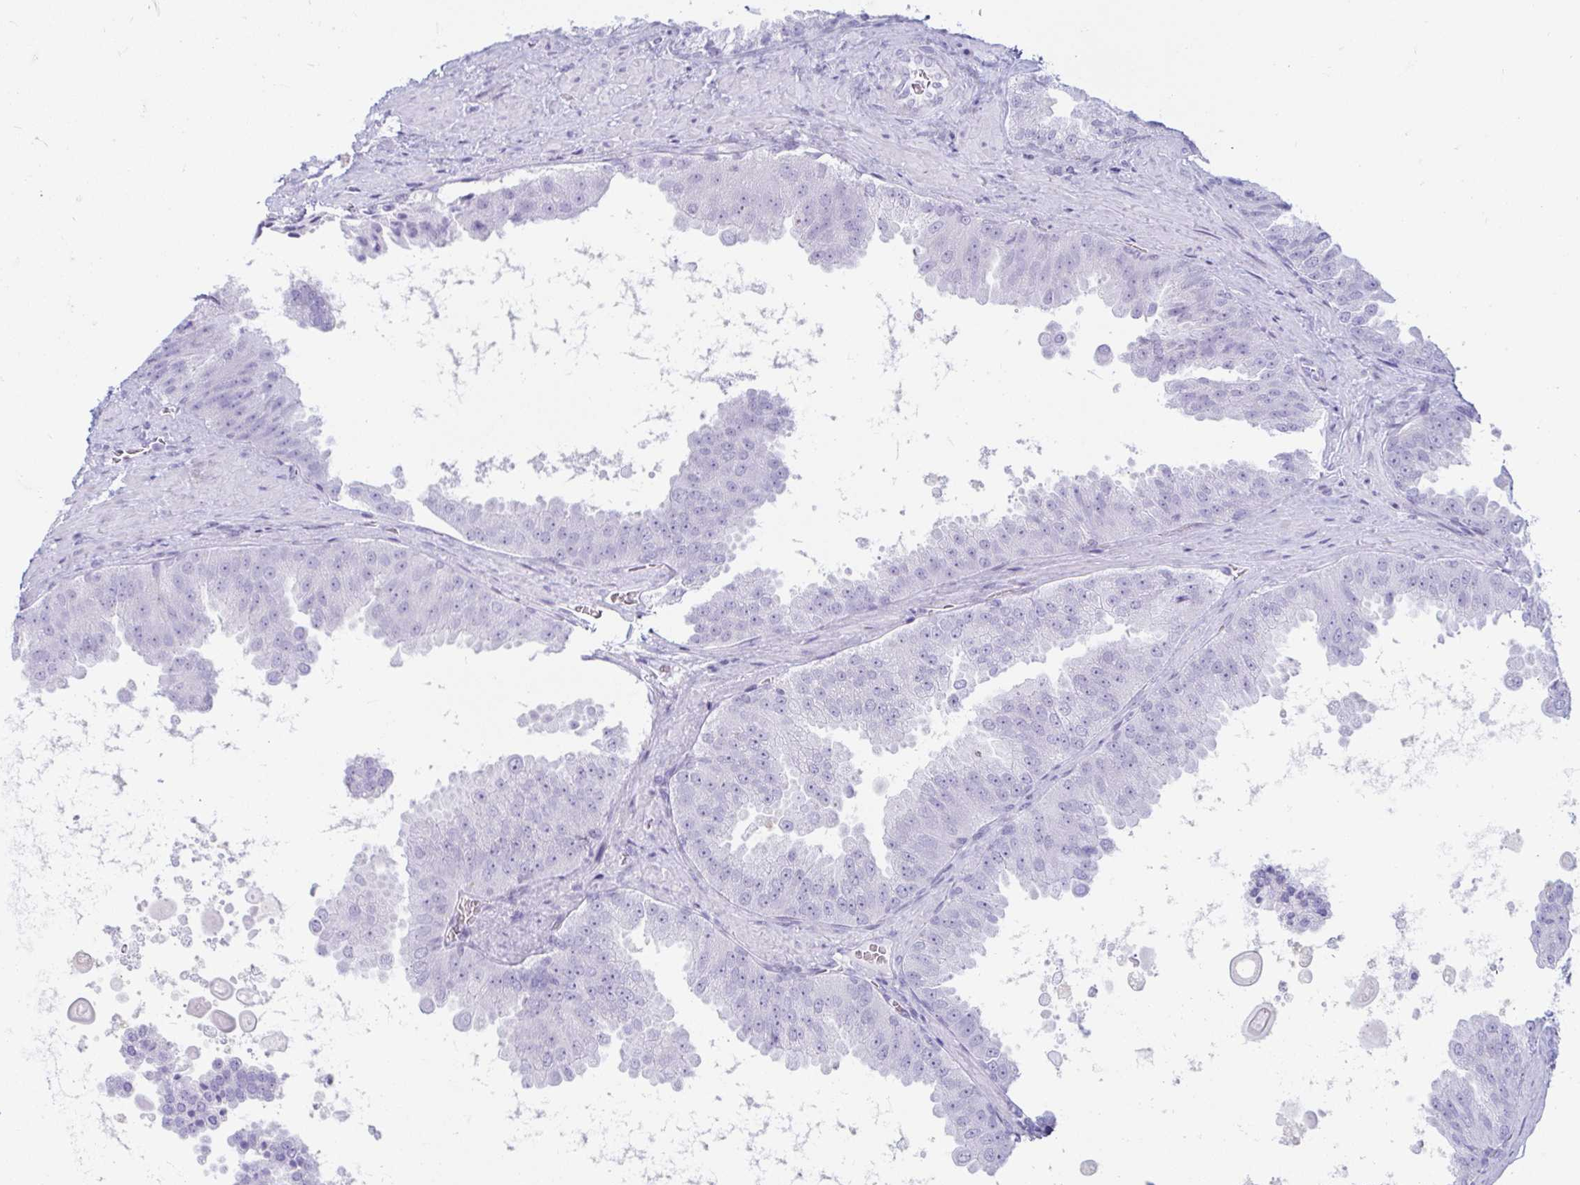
{"staining": {"intensity": "negative", "quantity": "none", "location": "none"}, "tissue": "prostate cancer", "cell_type": "Tumor cells", "image_type": "cancer", "snomed": [{"axis": "morphology", "description": "Adenocarcinoma, Low grade"}, {"axis": "topography", "description": "Prostate"}], "caption": "DAB immunohistochemical staining of prostate cancer (low-grade adenocarcinoma) demonstrates no significant positivity in tumor cells. (Stains: DAB (3,3'-diaminobenzidine) immunohistochemistry (IHC) with hematoxylin counter stain, Microscopy: brightfield microscopy at high magnification).", "gene": "ERICH6", "patient": {"sex": "male", "age": 67}}